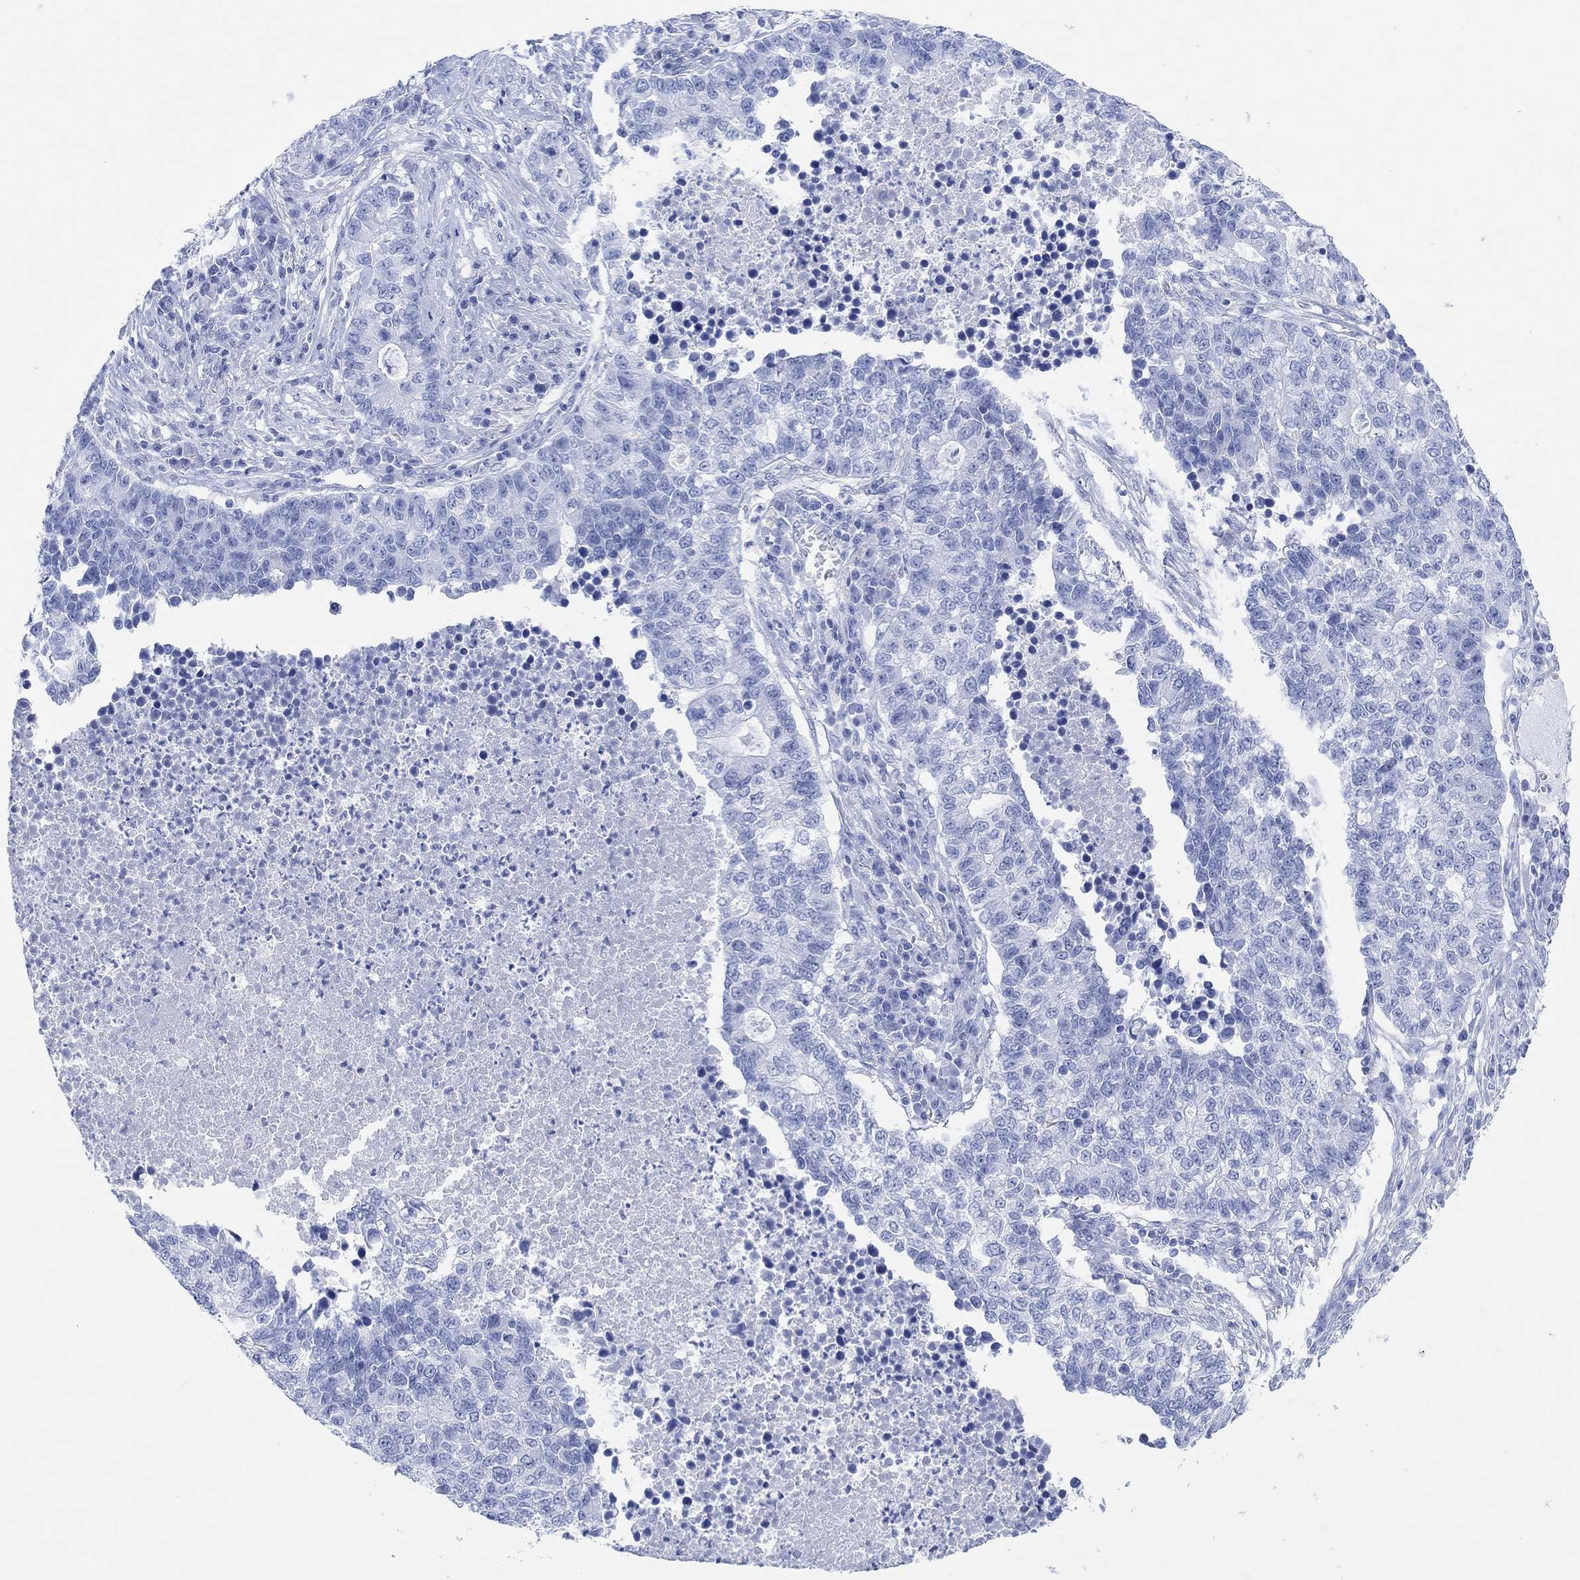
{"staining": {"intensity": "negative", "quantity": "none", "location": "none"}, "tissue": "lung cancer", "cell_type": "Tumor cells", "image_type": "cancer", "snomed": [{"axis": "morphology", "description": "Adenocarcinoma, NOS"}, {"axis": "topography", "description": "Lung"}], "caption": "A photomicrograph of human lung adenocarcinoma is negative for staining in tumor cells.", "gene": "ANKRD33", "patient": {"sex": "male", "age": 57}}